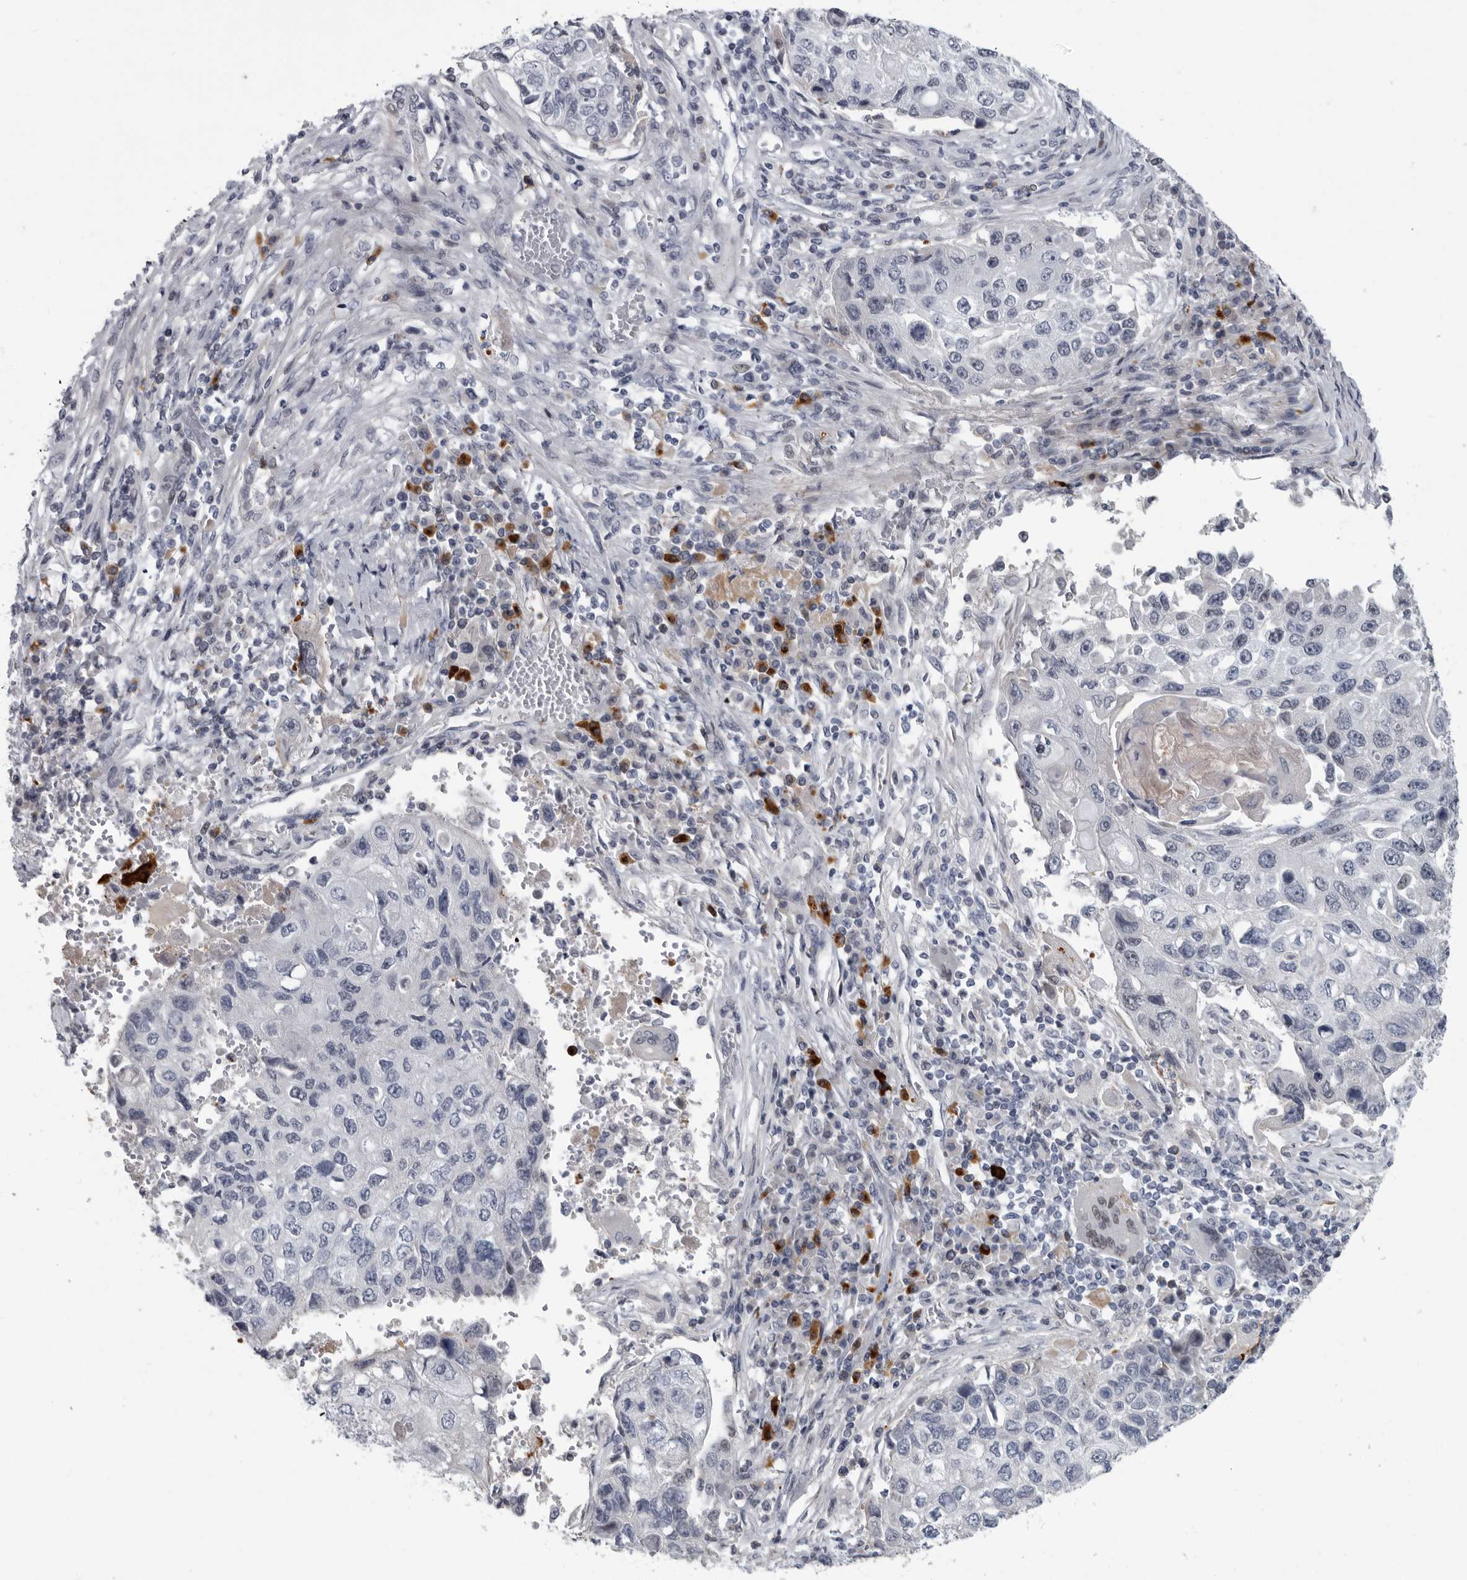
{"staining": {"intensity": "negative", "quantity": "none", "location": "none"}, "tissue": "lung cancer", "cell_type": "Tumor cells", "image_type": "cancer", "snomed": [{"axis": "morphology", "description": "Squamous cell carcinoma, NOS"}, {"axis": "topography", "description": "Lung"}], "caption": "This is an immunohistochemistry micrograph of human lung squamous cell carcinoma. There is no positivity in tumor cells.", "gene": "SLC25A39", "patient": {"sex": "male", "age": 61}}